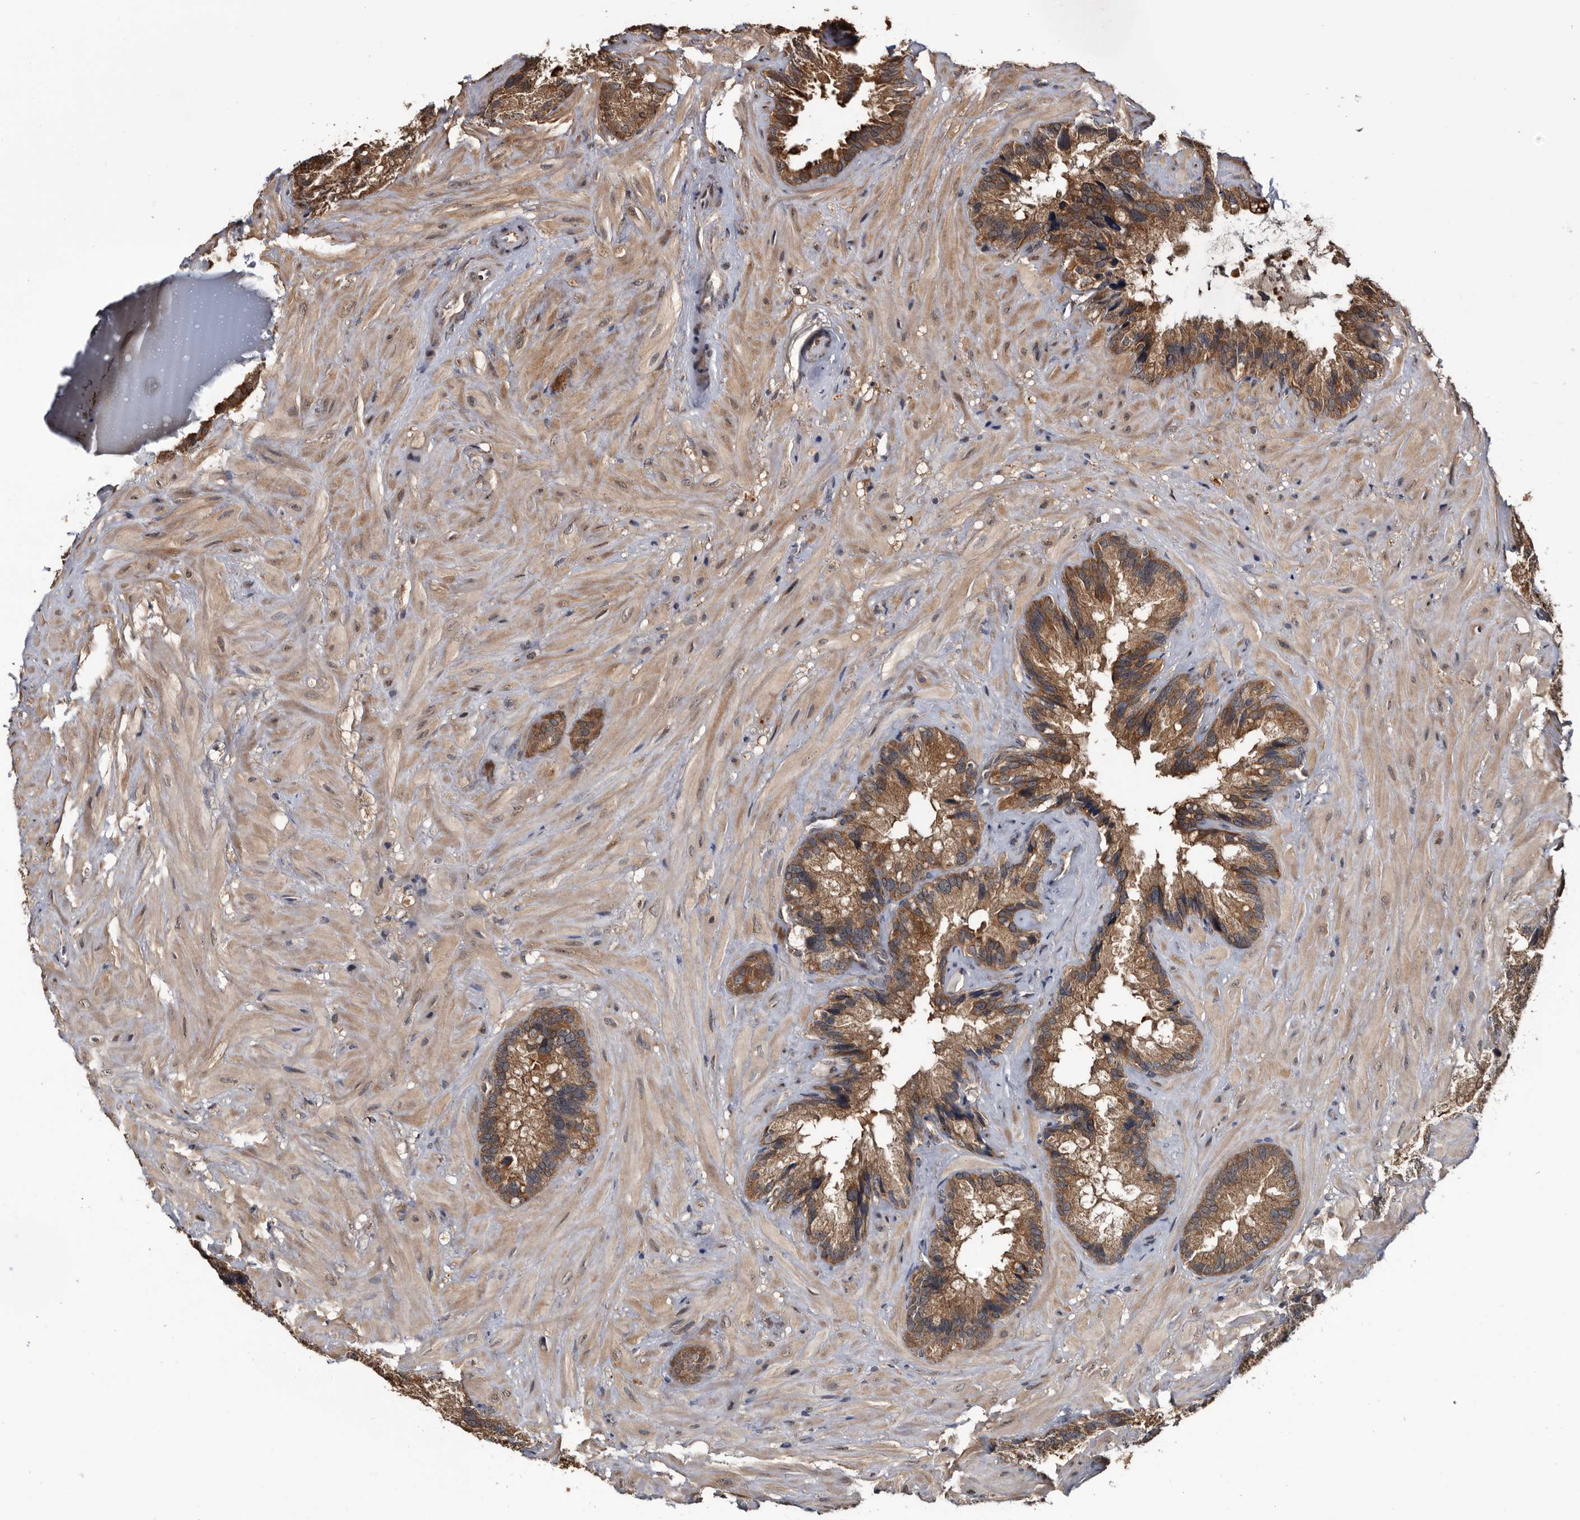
{"staining": {"intensity": "strong", "quantity": ">75%", "location": "cytoplasmic/membranous"}, "tissue": "seminal vesicle", "cell_type": "Glandular cells", "image_type": "normal", "snomed": [{"axis": "morphology", "description": "Normal tissue, NOS"}, {"axis": "topography", "description": "Prostate"}, {"axis": "topography", "description": "Seminal veicle"}], "caption": "Unremarkable seminal vesicle exhibits strong cytoplasmic/membranous expression in about >75% of glandular cells.", "gene": "TTI2", "patient": {"sex": "male", "age": 68}}